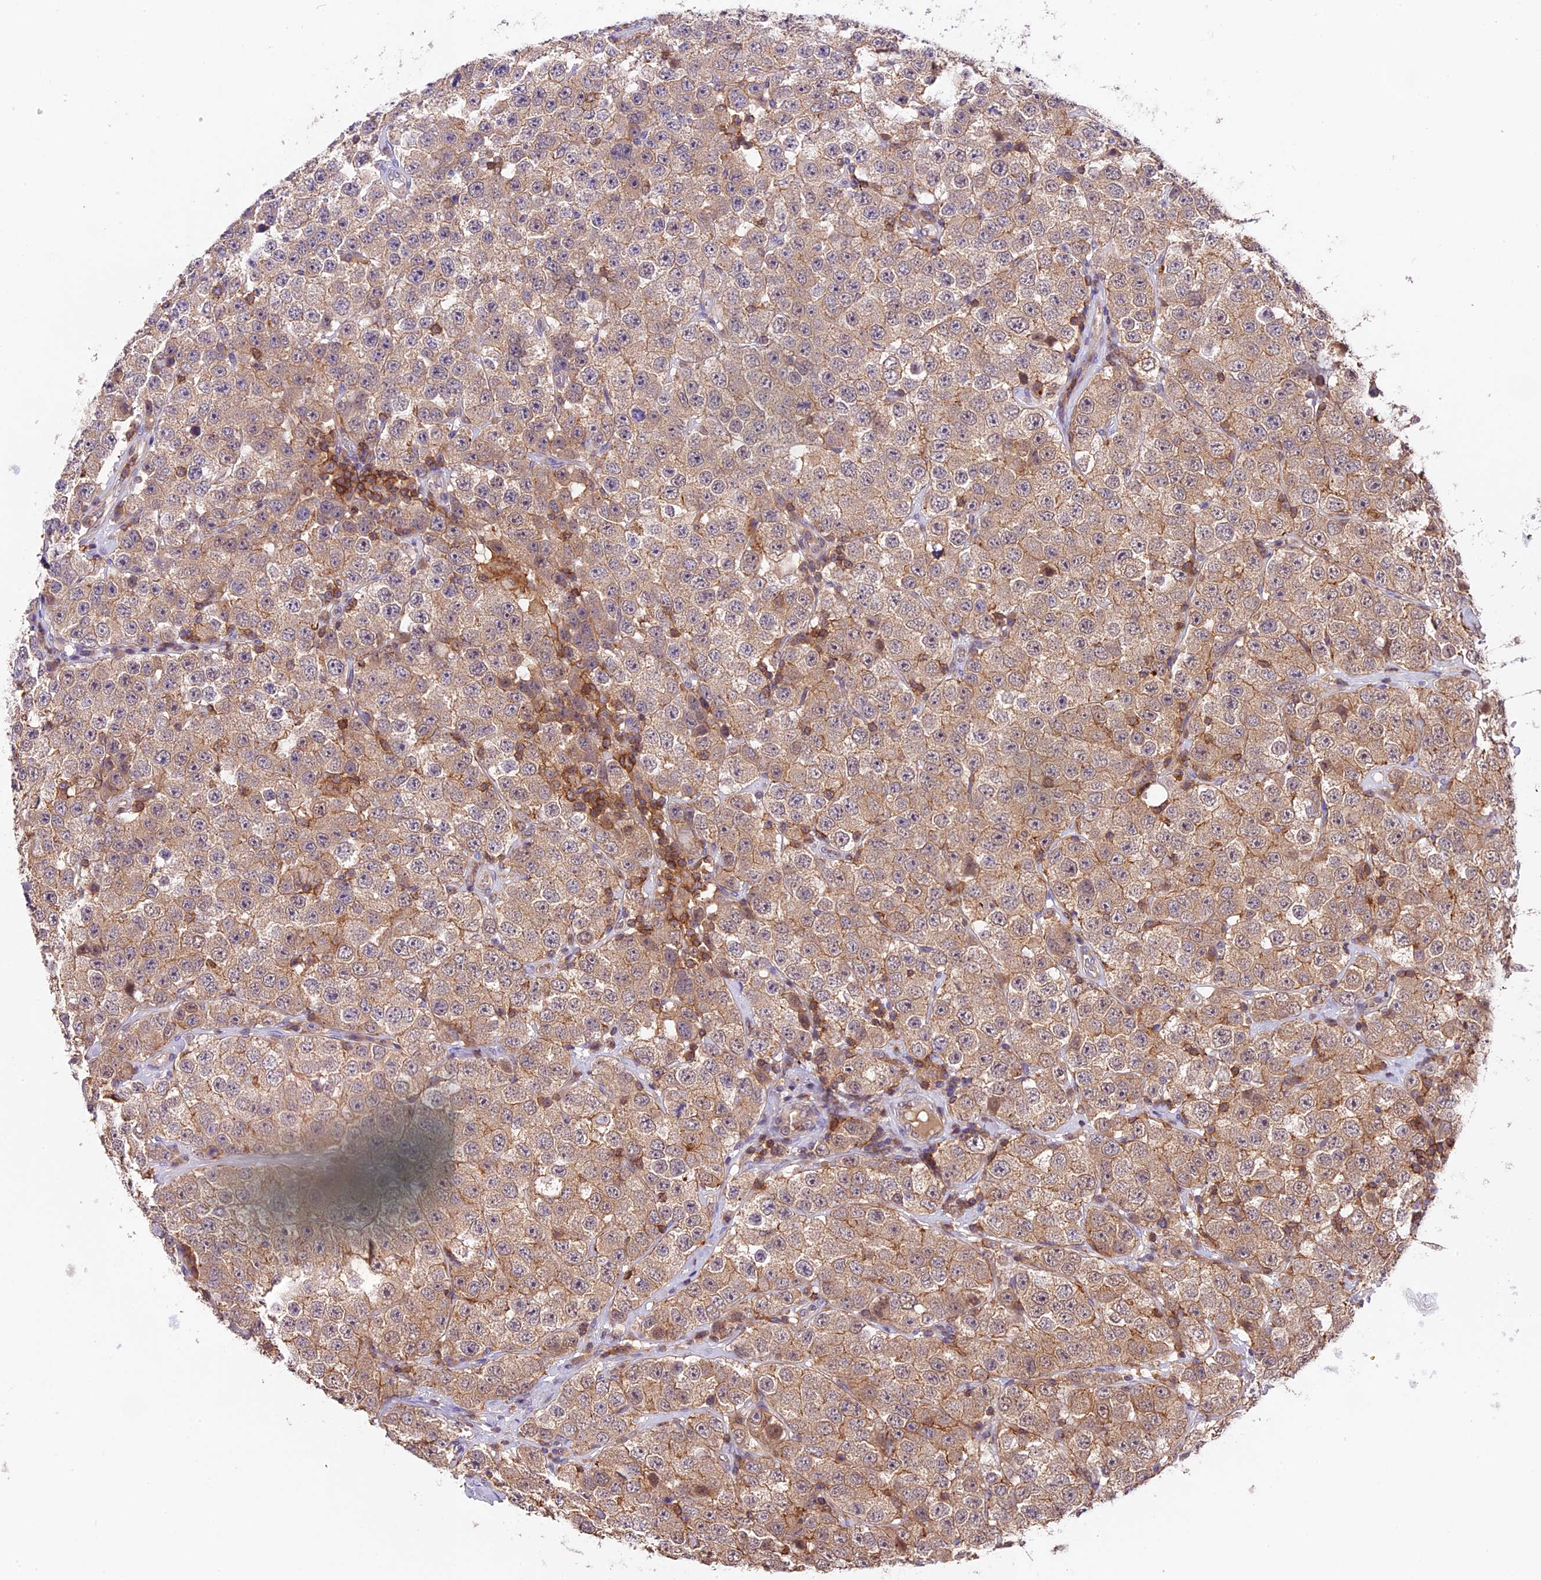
{"staining": {"intensity": "weak", "quantity": "25%-75%", "location": "cytoplasmic/membranous"}, "tissue": "testis cancer", "cell_type": "Tumor cells", "image_type": "cancer", "snomed": [{"axis": "morphology", "description": "Seminoma, NOS"}, {"axis": "topography", "description": "Testis"}], "caption": "Immunohistochemical staining of human seminoma (testis) exhibits weak cytoplasmic/membranous protein positivity in about 25%-75% of tumor cells.", "gene": "SKIDA1", "patient": {"sex": "male", "age": 28}}